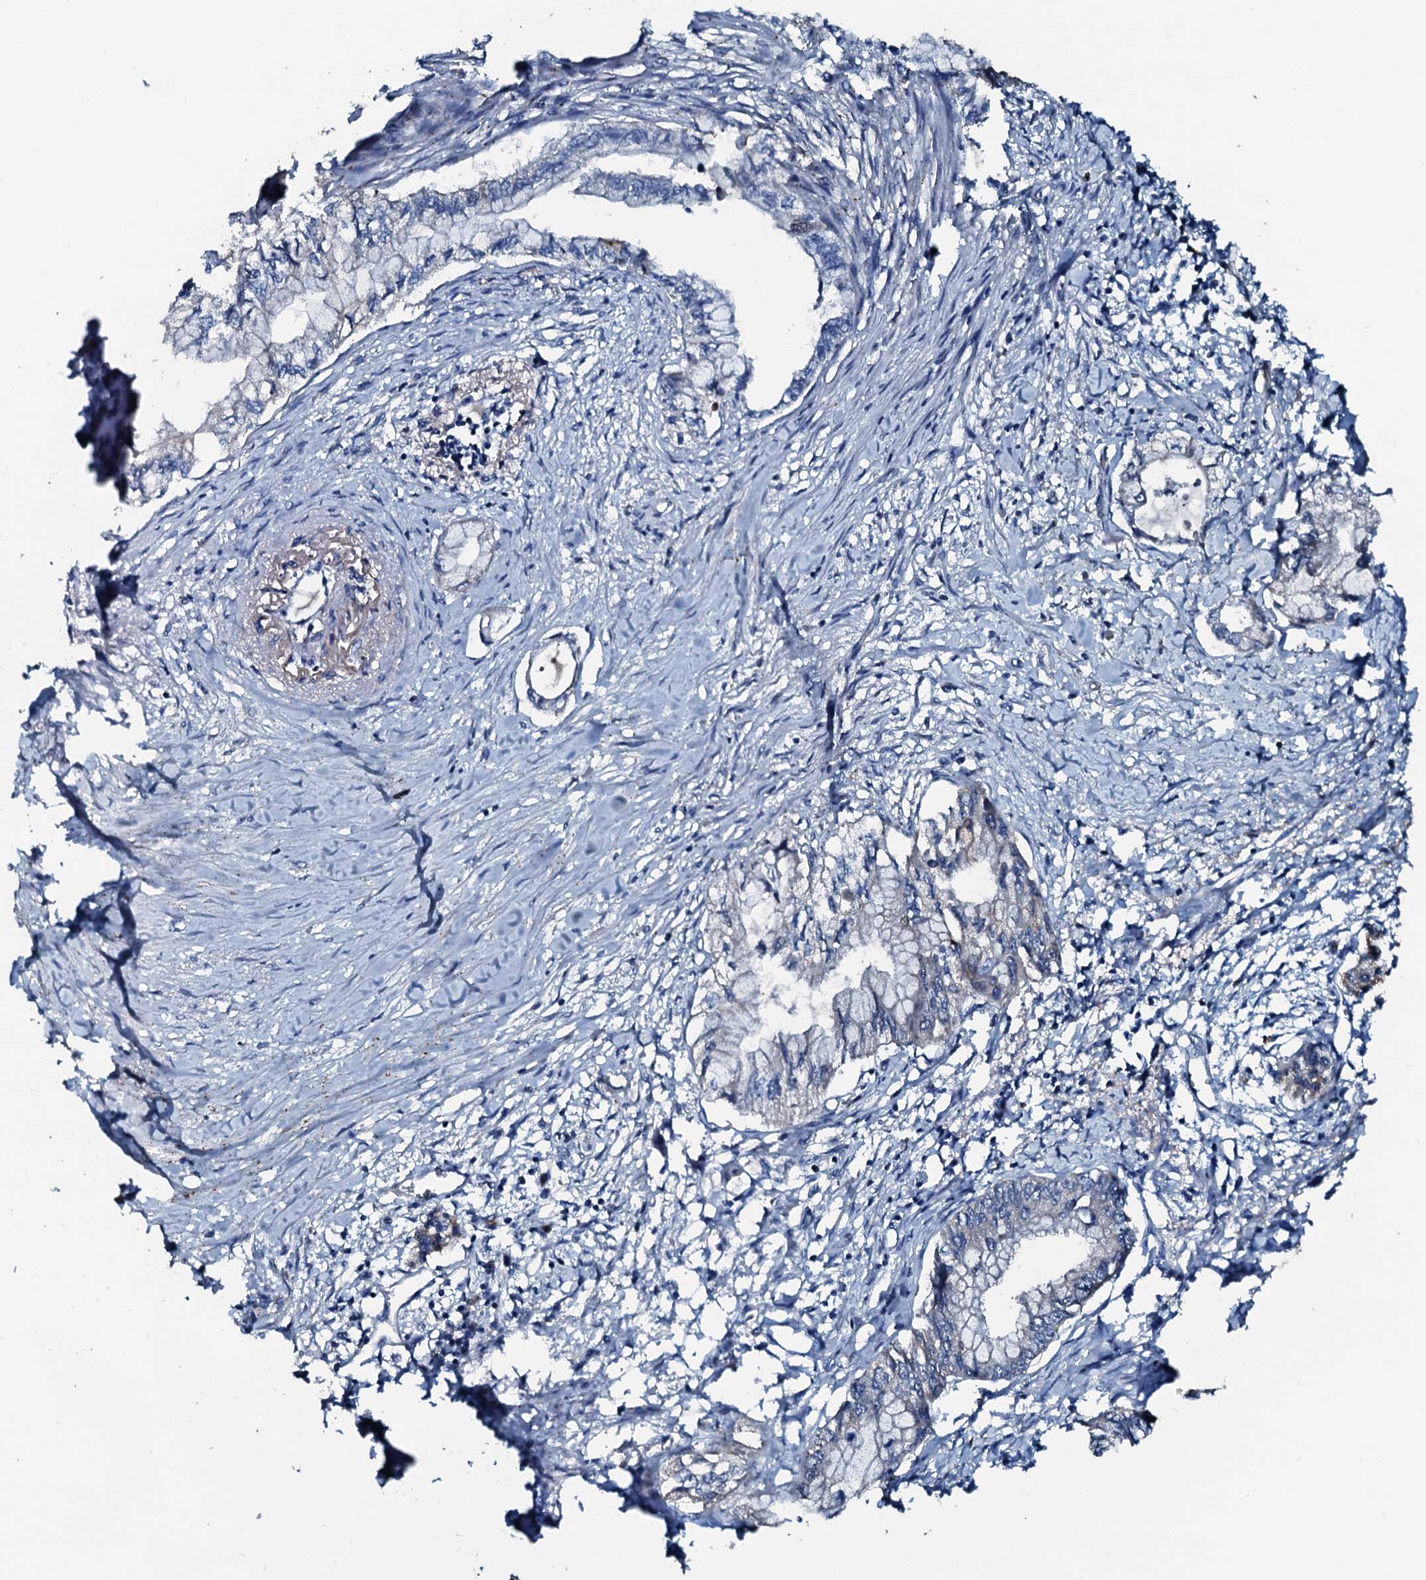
{"staining": {"intensity": "negative", "quantity": "none", "location": "none"}, "tissue": "pancreatic cancer", "cell_type": "Tumor cells", "image_type": "cancer", "snomed": [{"axis": "morphology", "description": "Adenocarcinoma, NOS"}, {"axis": "topography", "description": "Pancreas"}], "caption": "IHC of pancreatic adenocarcinoma displays no staining in tumor cells. (DAB IHC visualized using brightfield microscopy, high magnification).", "gene": "AARS1", "patient": {"sex": "male", "age": 48}}